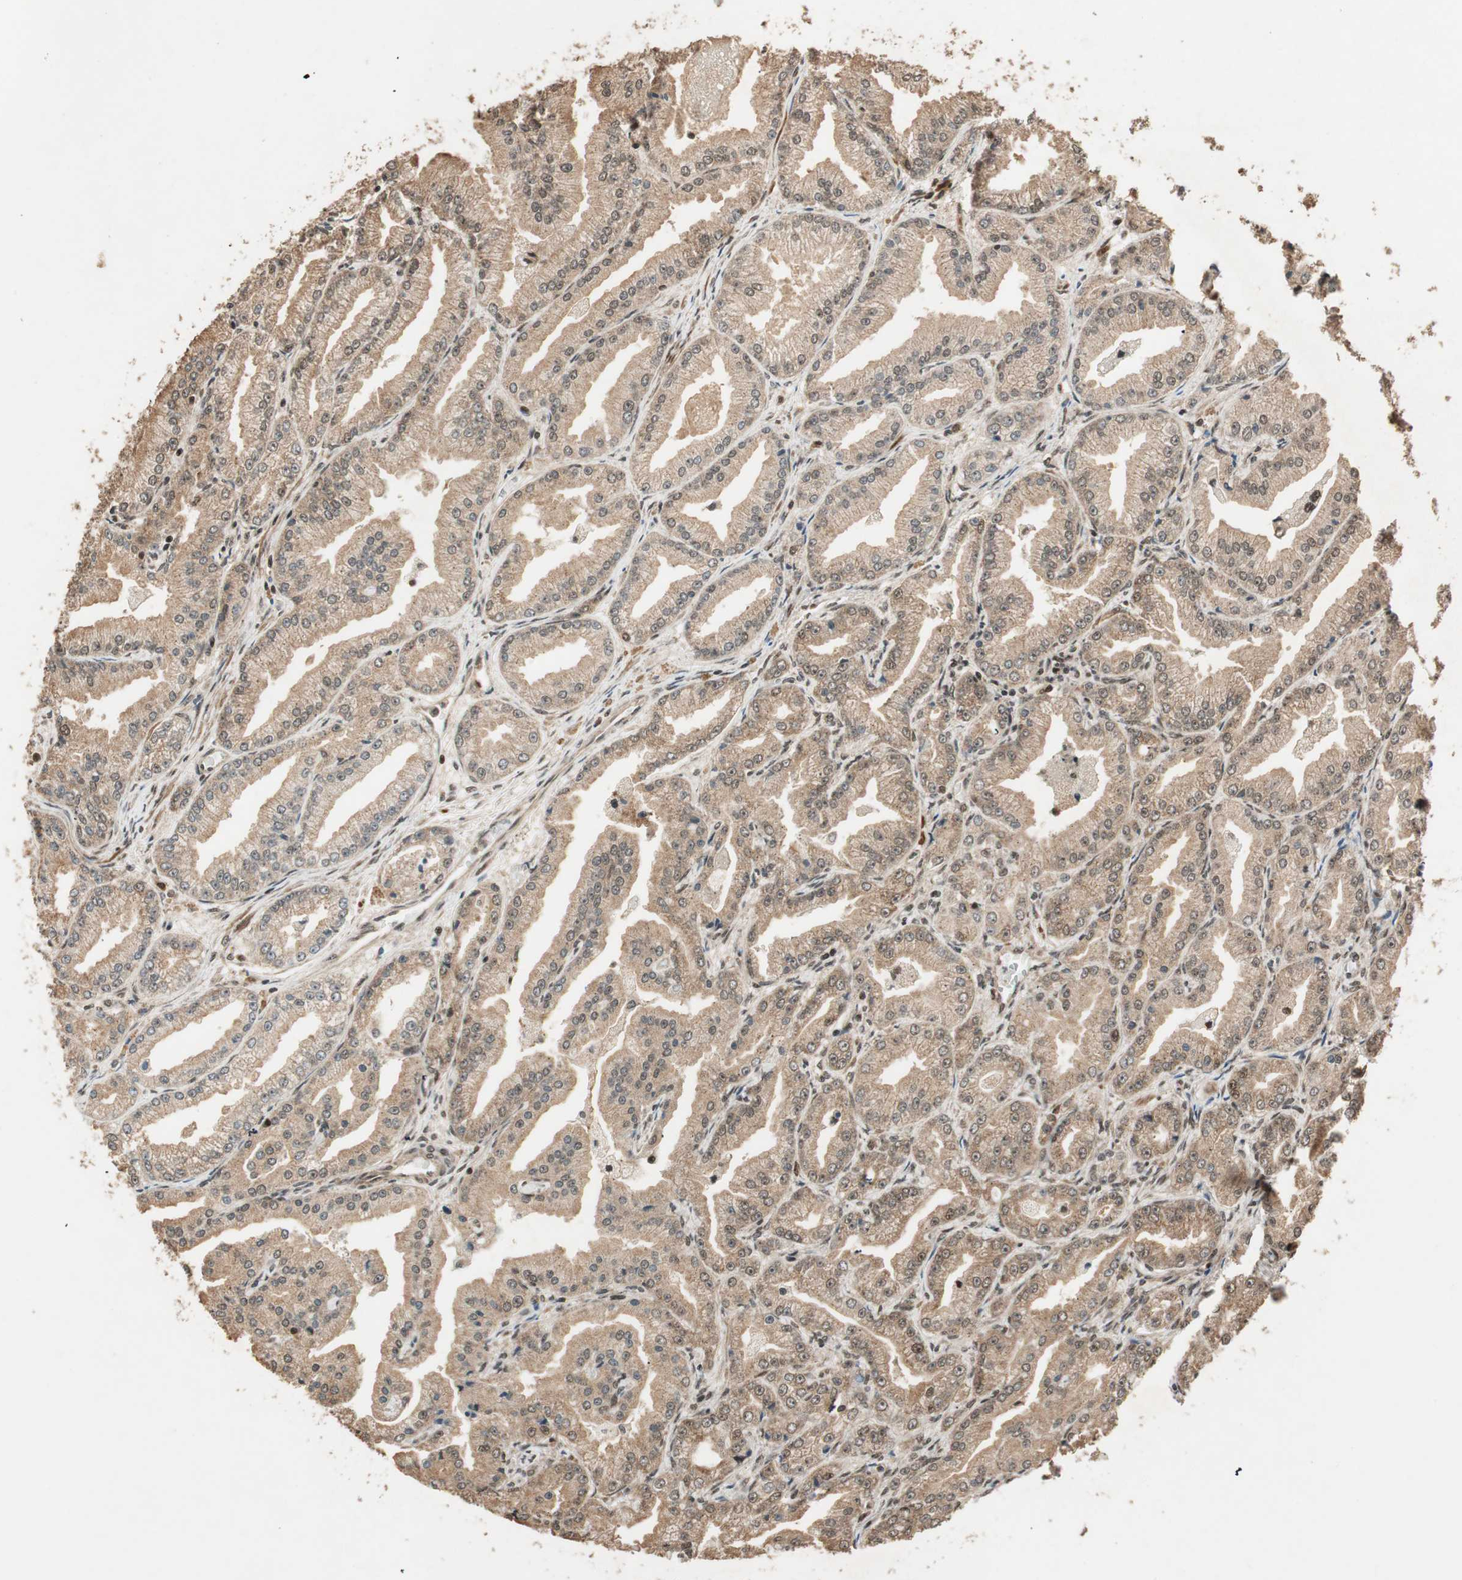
{"staining": {"intensity": "moderate", "quantity": ">75%", "location": "cytoplasmic/membranous,nuclear"}, "tissue": "prostate cancer", "cell_type": "Tumor cells", "image_type": "cancer", "snomed": [{"axis": "morphology", "description": "Adenocarcinoma, High grade"}, {"axis": "topography", "description": "Prostate"}], "caption": "IHC (DAB (3,3'-diaminobenzidine)) staining of human prostate cancer (adenocarcinoma (high-grade)) shows moderate cytoplasmic/membranous and nuclear protein expression in approximately >75% of tumor cells. (DAB (3,3'-diaminobenzidine) = brown stain, brightfield microscopy at high magnification).", "gene": "RPA3", "patient": {"sex": "male", "age": 61}}